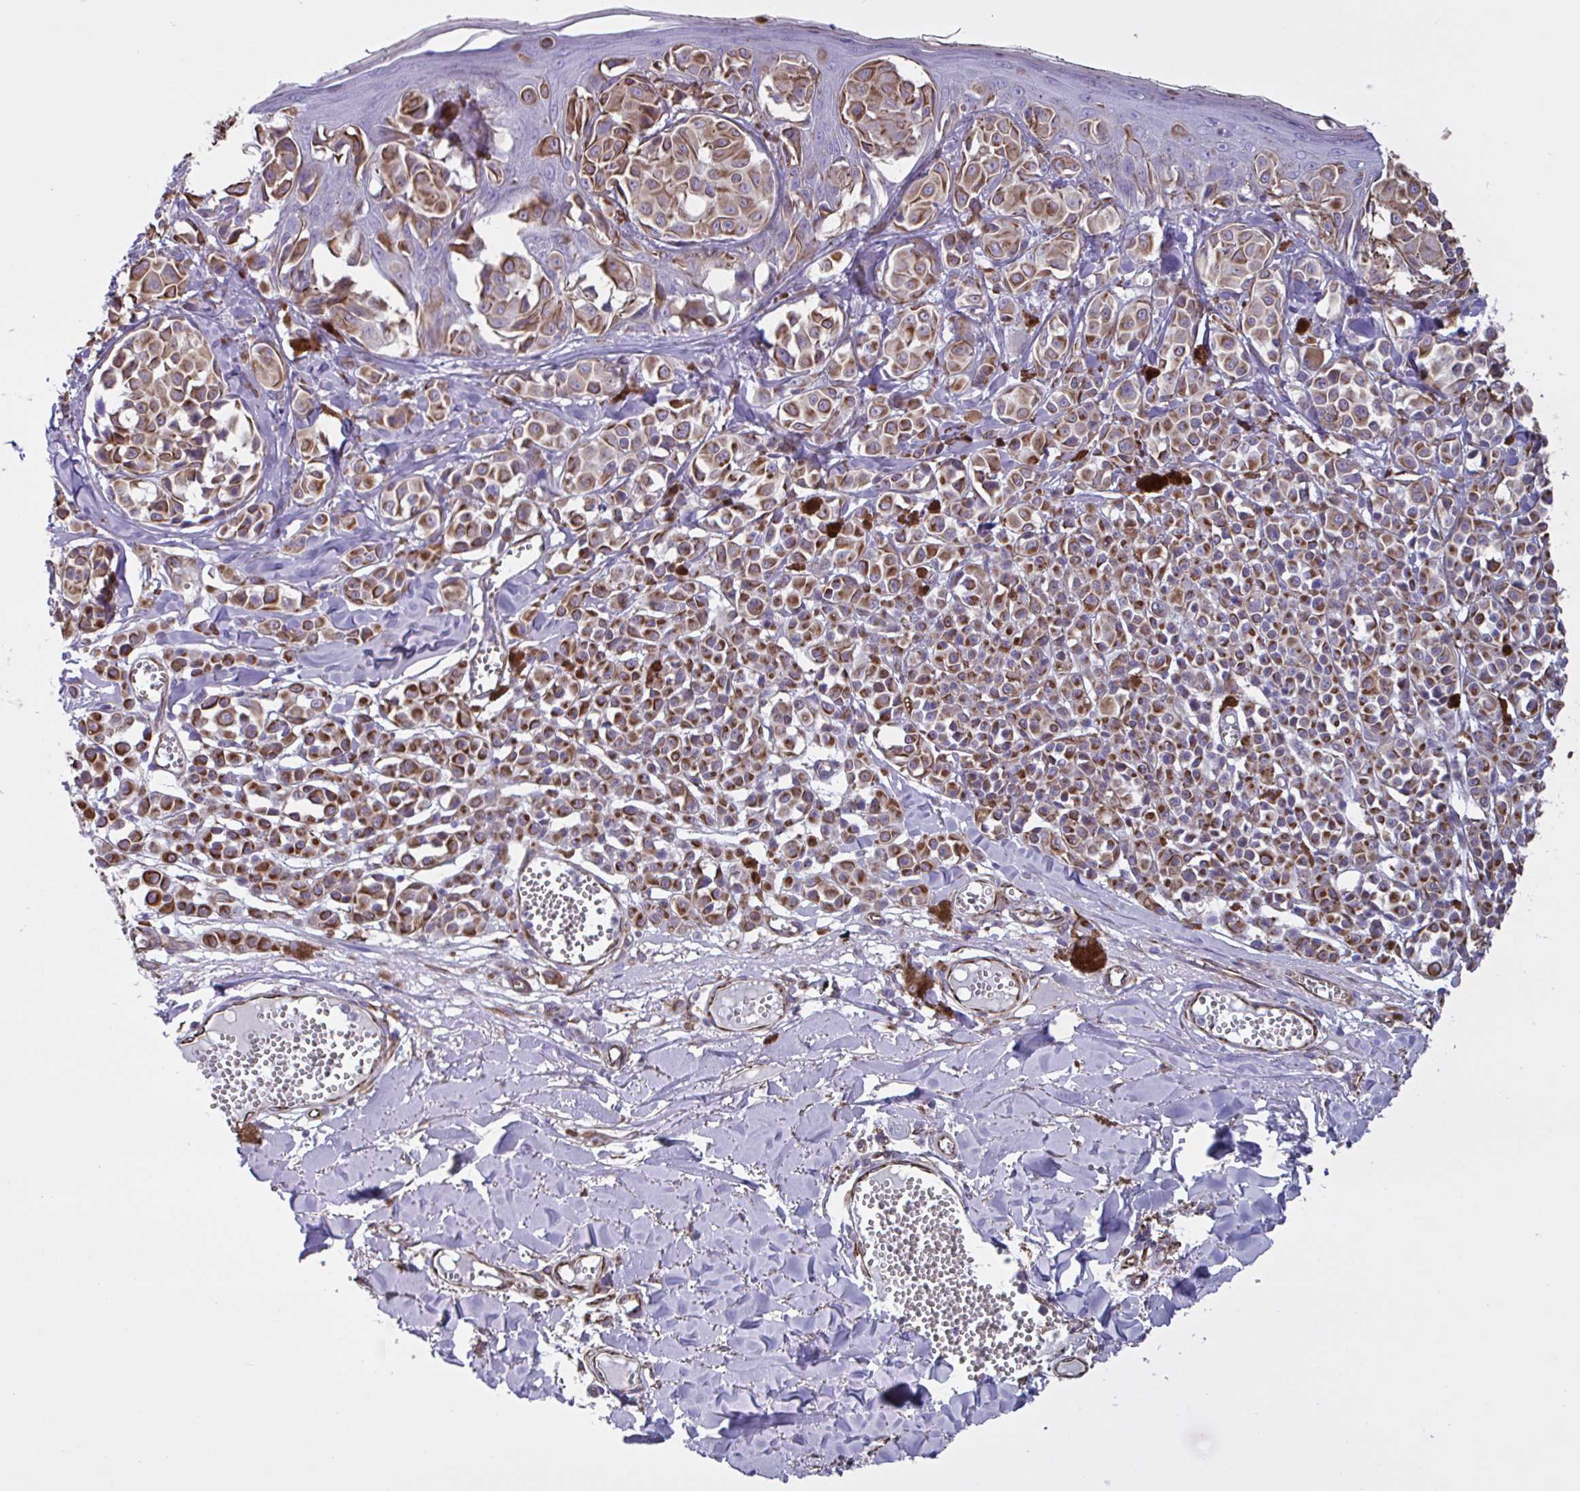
{"staining": {"intensity": "strong", "quantity": ">75%", "location": "cytoplasmic/membranous"}, "tissue": "melanoma", "cell_type": "Tumor cells", "image_type": "cancer", "snomed": [{"axis": "morphology", "description": "Malignant melanoma, NOS"}, {"axis": "topography", "description": "Skin"}], "caption": "Malignant melanoma tissue reveals strong cytoplasmic/membranous staining in approximately >75% of tumor cells", "gene": "TMEM86B", "patient": {"sex": "female", "age": 43}}